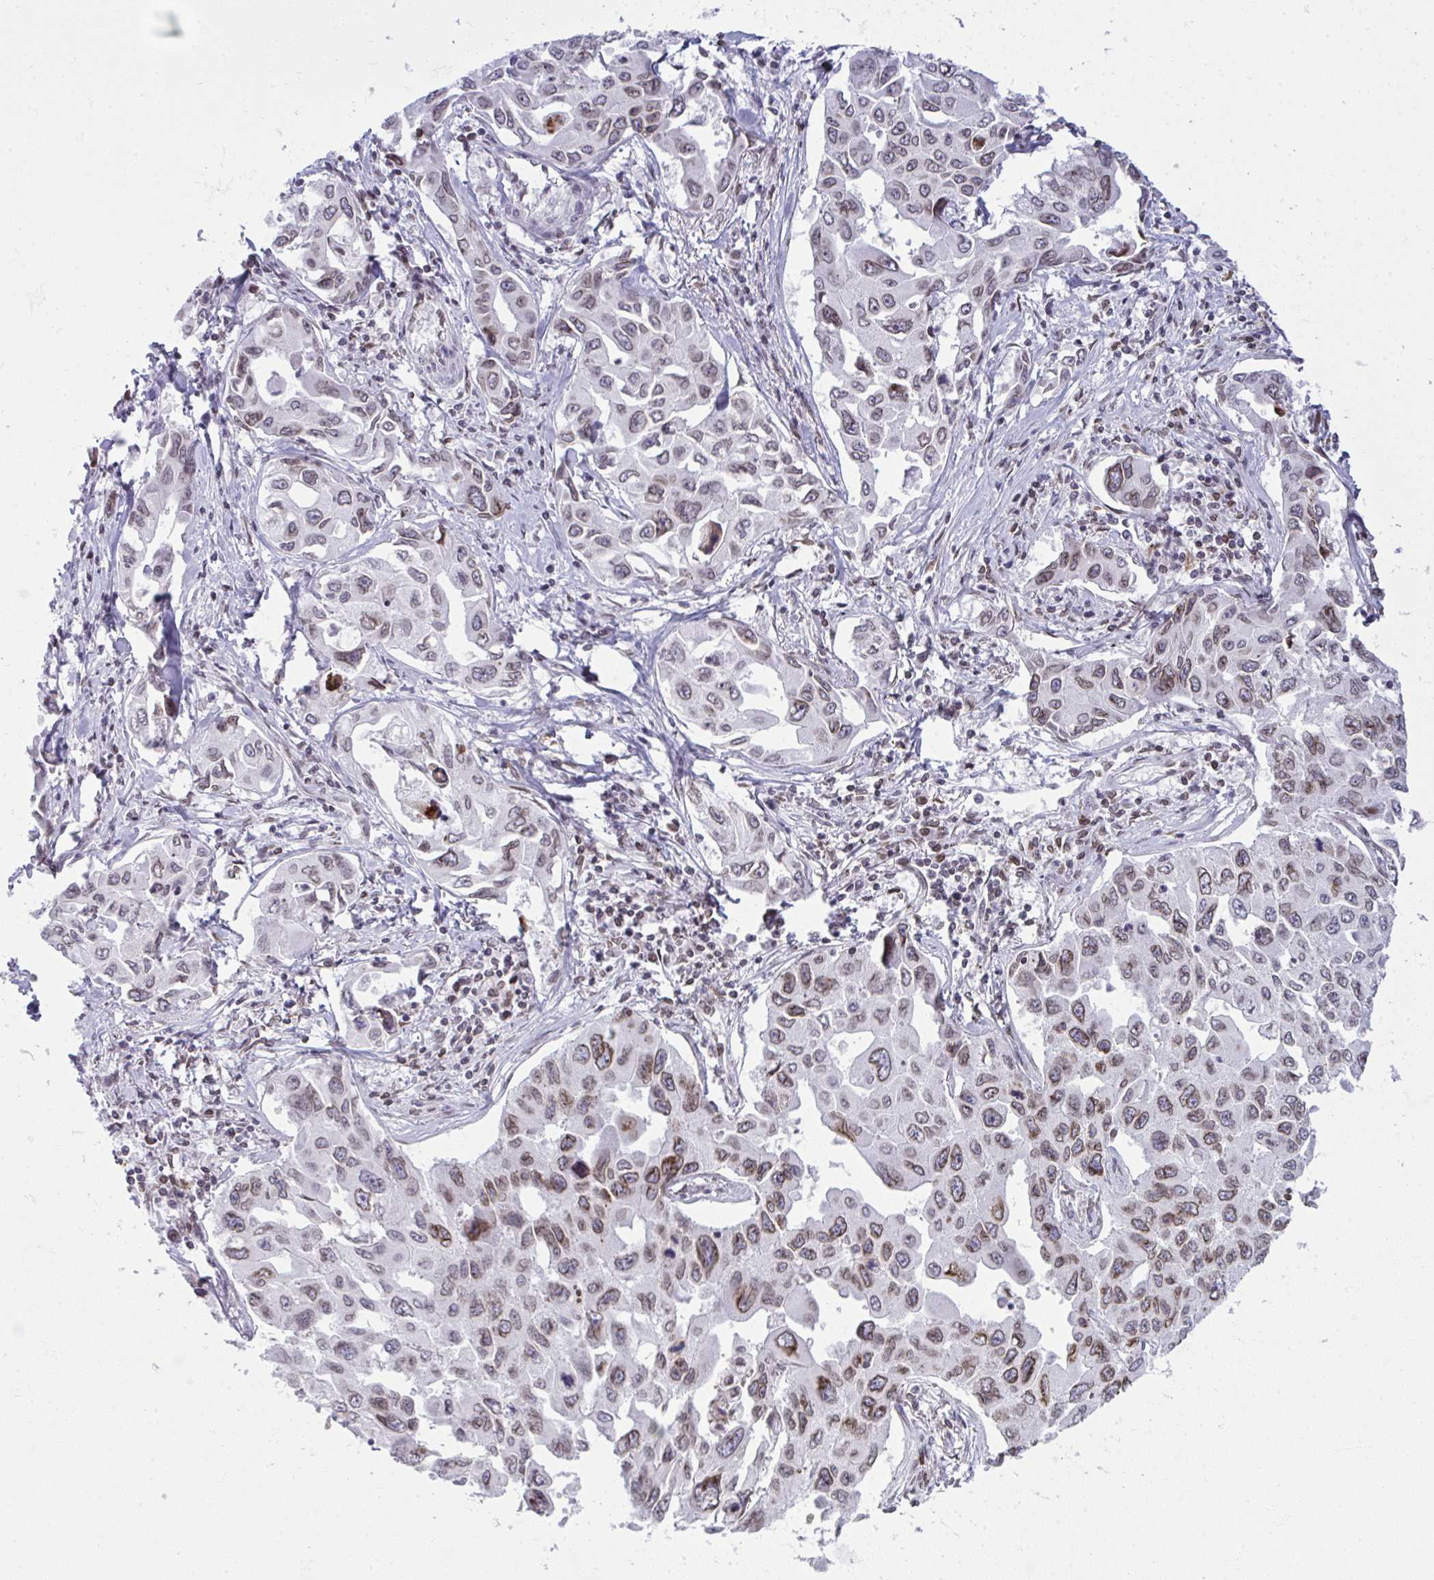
{"staining": {"intensity": "moderate", "quantity": "25%-75%", "location": "cytoplasmic/membranous,nuclear"}, "tissue": "lung cancer", "cell_type": "Tumor cells", "image_type": "cancer", "snomed": [{"axis": "morphology", "description": "Adenocarcinoma, NOS"}, {"axis": "topography", "description": "Lung"}], "caption": "An image showing moderate cytoplasmic/membranous and nuclear expression in about 25%-75% of tumor cells in adenocarcinoma (lung), as visualized by brown immunohistochemical staining.", "gene": "LMNB2", "patient": {"sex": "male", "age": 64}}